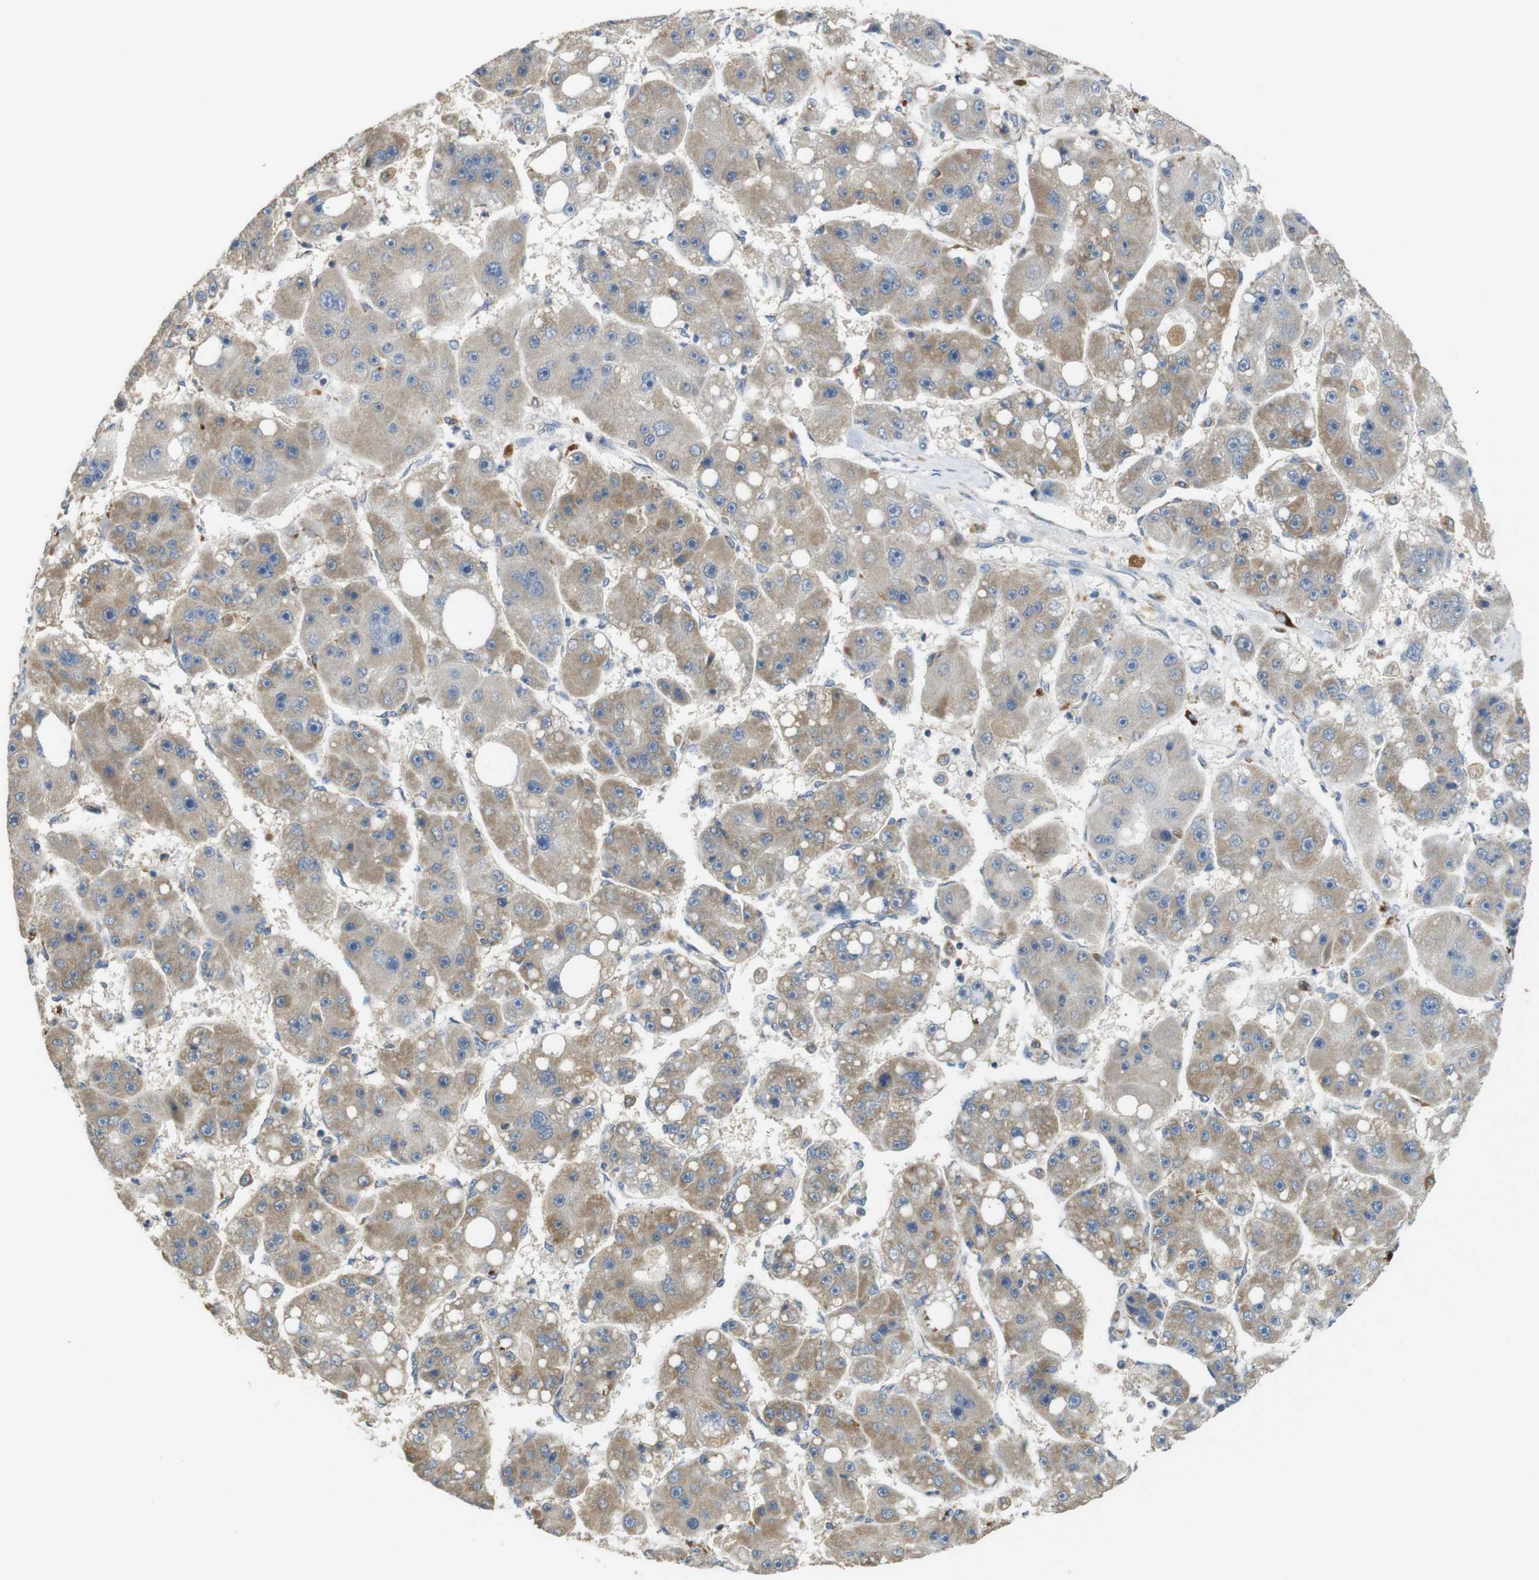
{"staining": {"intensity": "moderate", "quantity": "25%-75%", "location": "cytoplasmic/membranous"}, "tissue": "liver cancer", "cell_type": "Tumor cells", "image_type": "cancer", "snomed": [{"axis": "morphology", "description": "Carcinoma, Hepatocellular, NOS"}, {"axis": "topography", "description": "Liver"}], "caption": "Moderate cytoplasmic/membranous expression for a protein is seen in about 25%-75% of tumor cells of liver cancer using immunohistochemistry.", "gene": "CALHM2", "patient": {"sex": "female", "age": 61}}